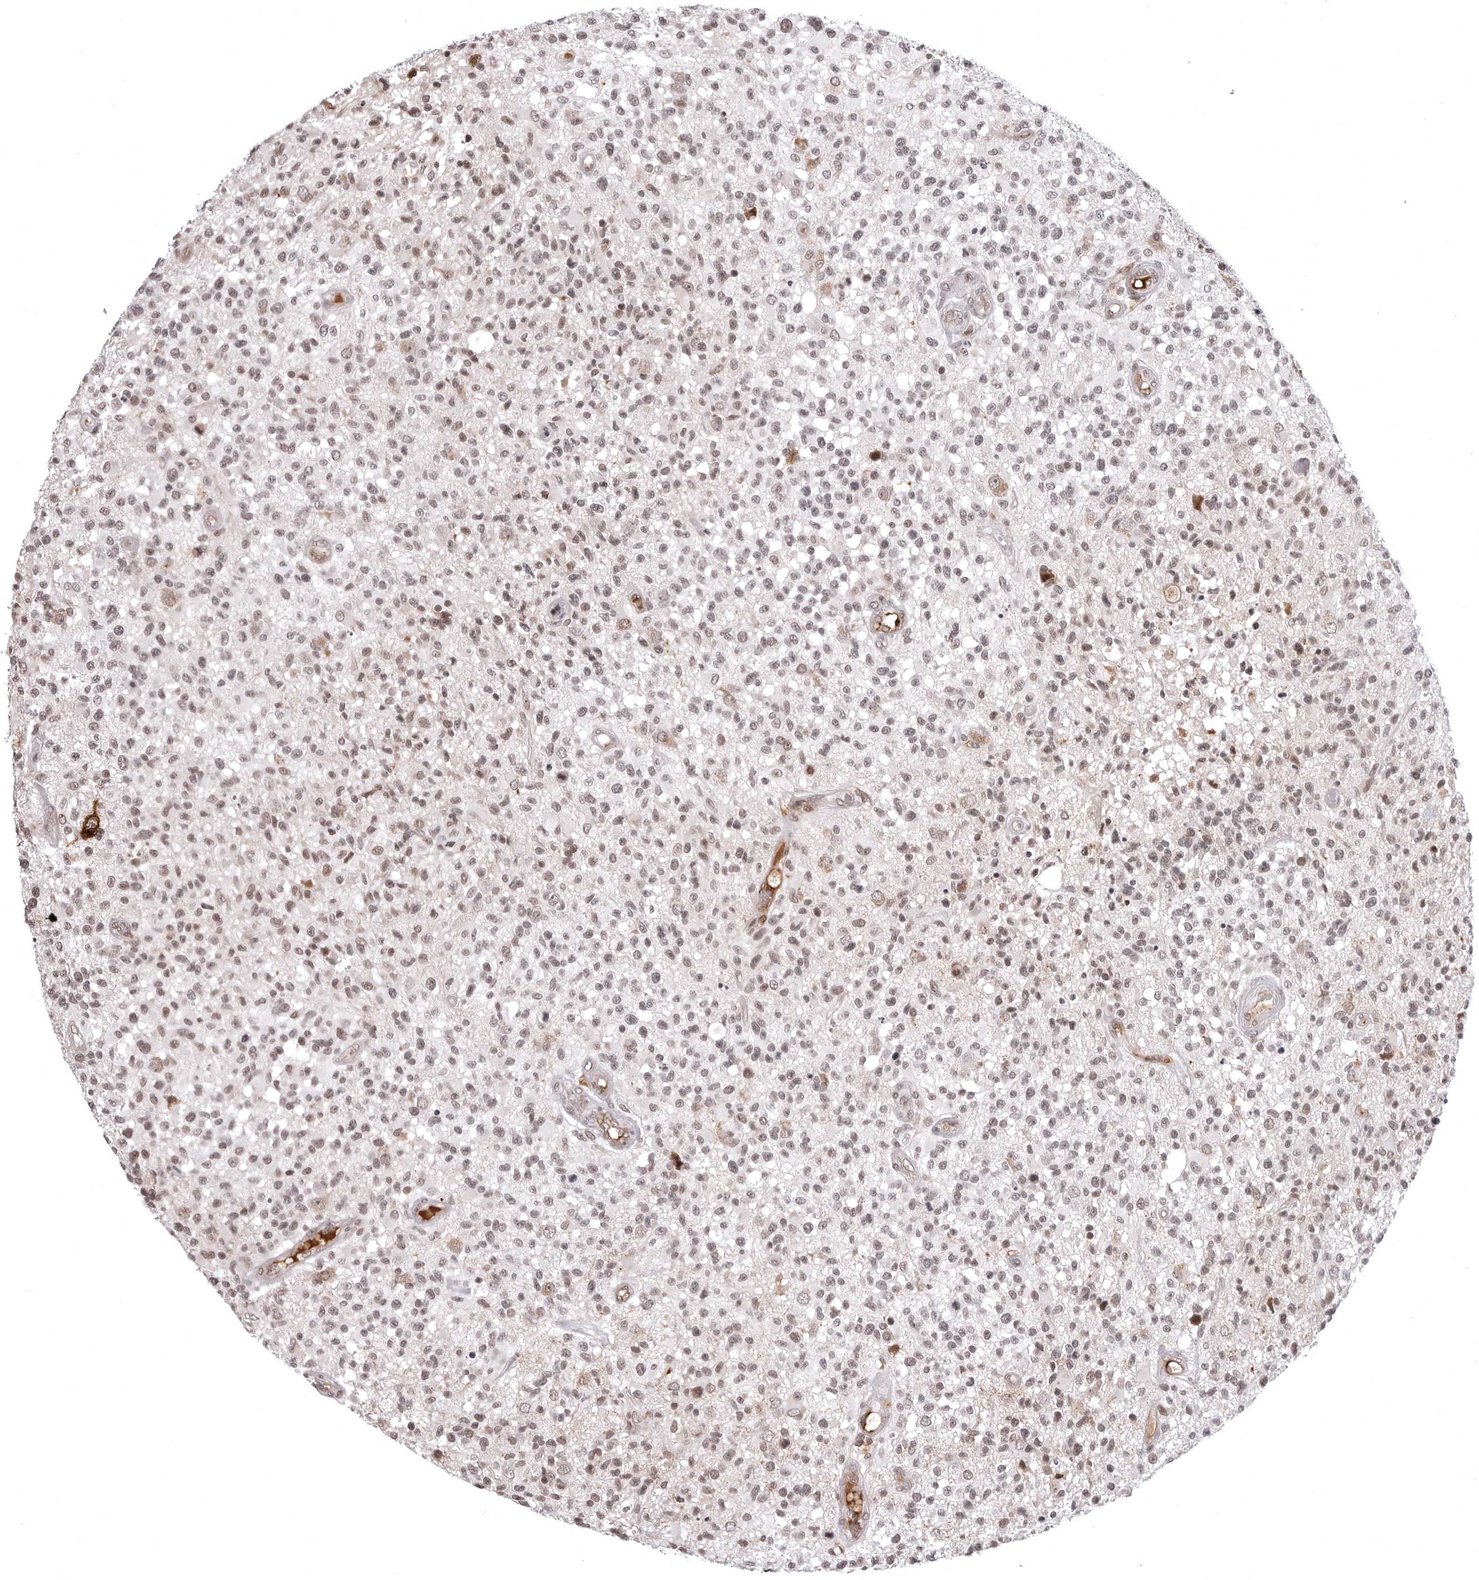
{"staining": {"intensity": "moderate", "quantity": "<25%", "location": "nuclear"}, "tissue": "glioma", "cell_type": "Tumor cells", "image_type": "cancer", "snomed": [{"axis": "morphology", "description": "Glioma, malignant, High grade"}, {"axis": "morphology", "description": "Glioblastoma, NOS"}, {"axis": "topography", "description": "Brain"}], "caption": "The image exhibits immunohistochemical staining of glioma. There is moderate nuclear staining is appreciated in about <25% of tumor cells.", "gene": "PHF3", "patient": {"sex": "male", "age": 60}}